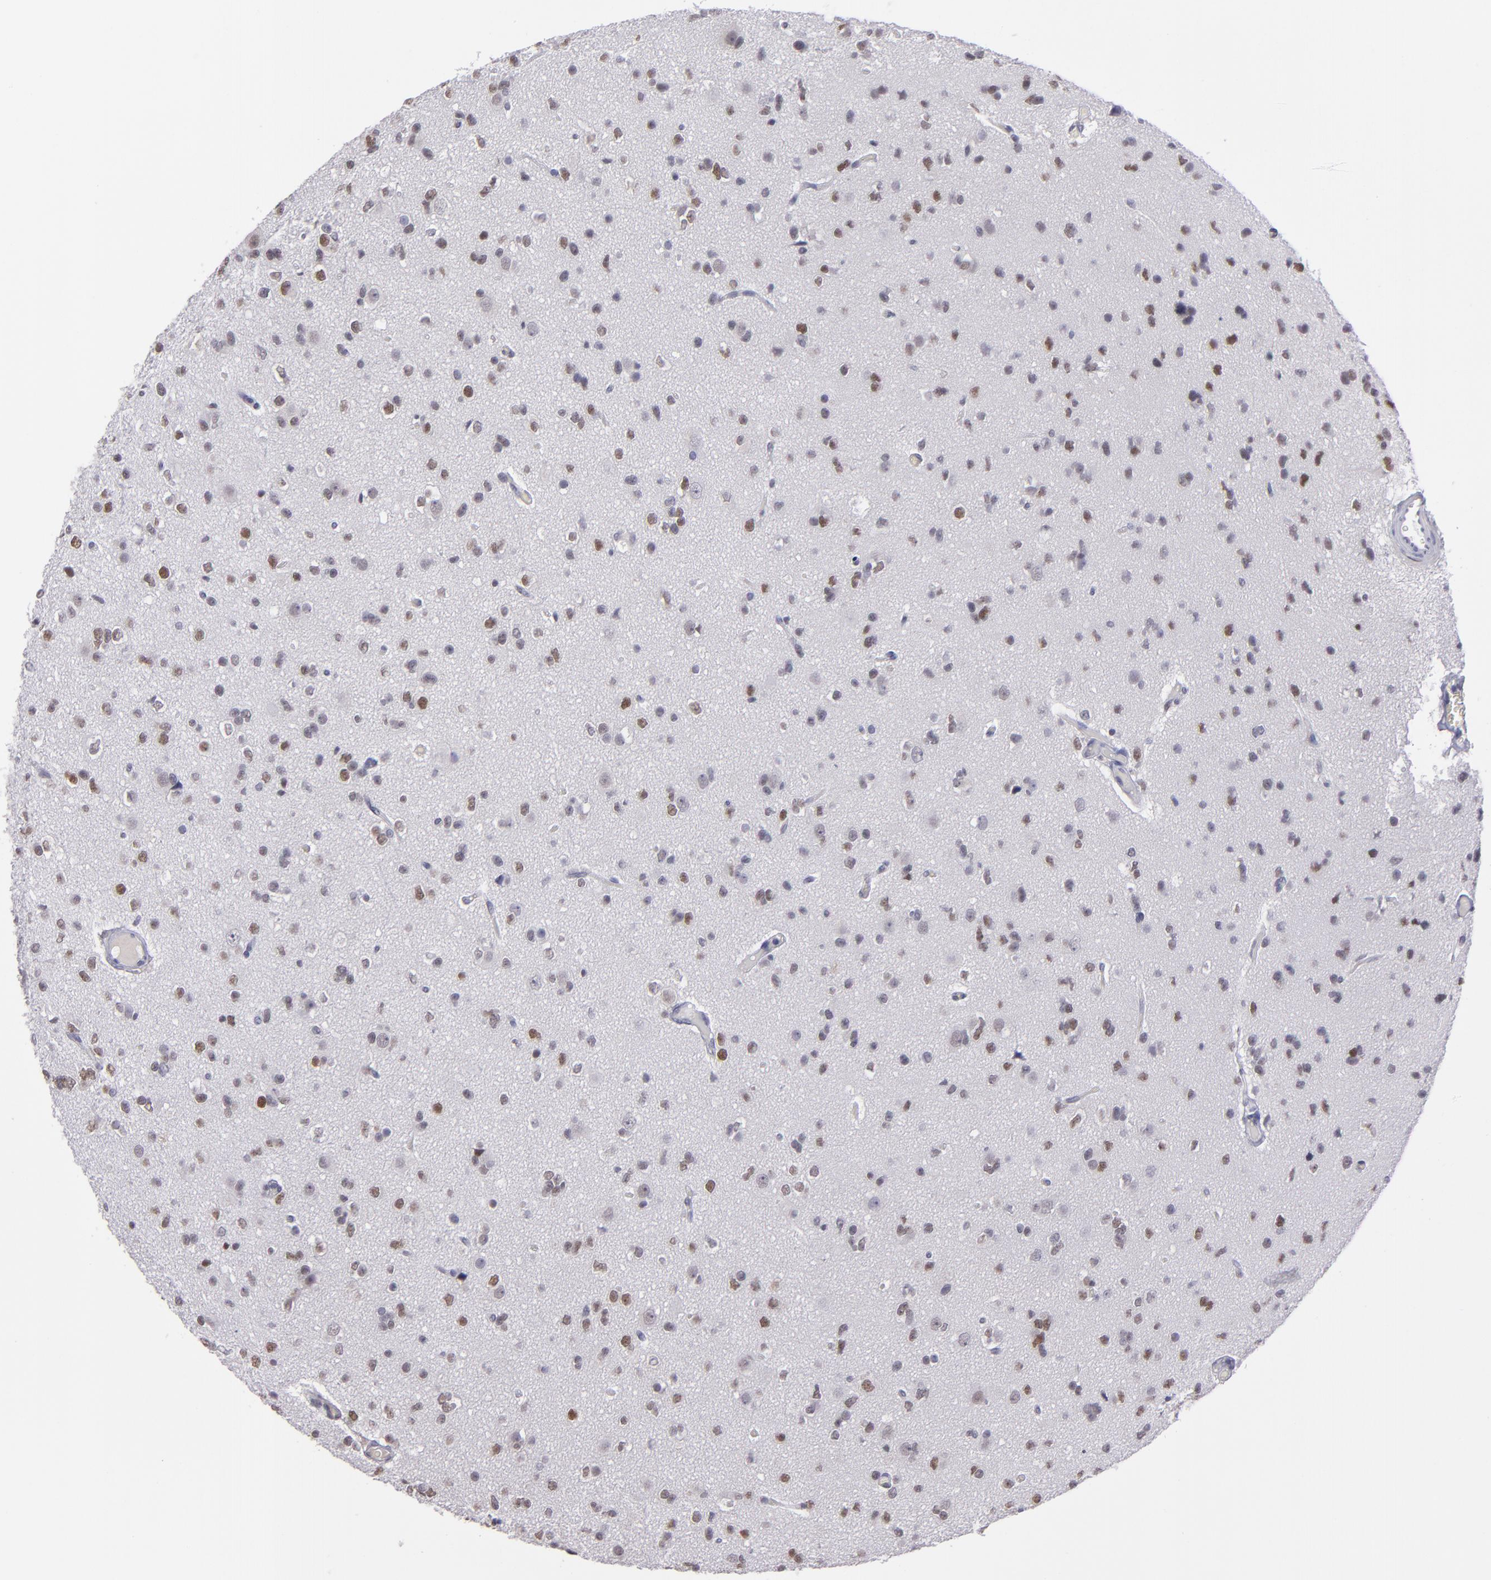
{"staining": {"intensity": "moderate", "quantity": "25%-75%", "location": "nuclear"}, "tissue": "glioma", "cell_type": "Tumor cells", "image_type": "cancer", "snomed": [{"axis": "morphology", "description": "Glioma, malignant, Low grade"}, {"axis": "topography", "description": "Brain"}], "caption": "Tumor cells demonstrate moderate nuclear staining in about 25%-75% of cells in glioma. Immunohistochemistry stains the protein in brown and the nuclei are stained blue.", "gene": "OTUB2", "patient": {"sex": "male", "age": 42}}